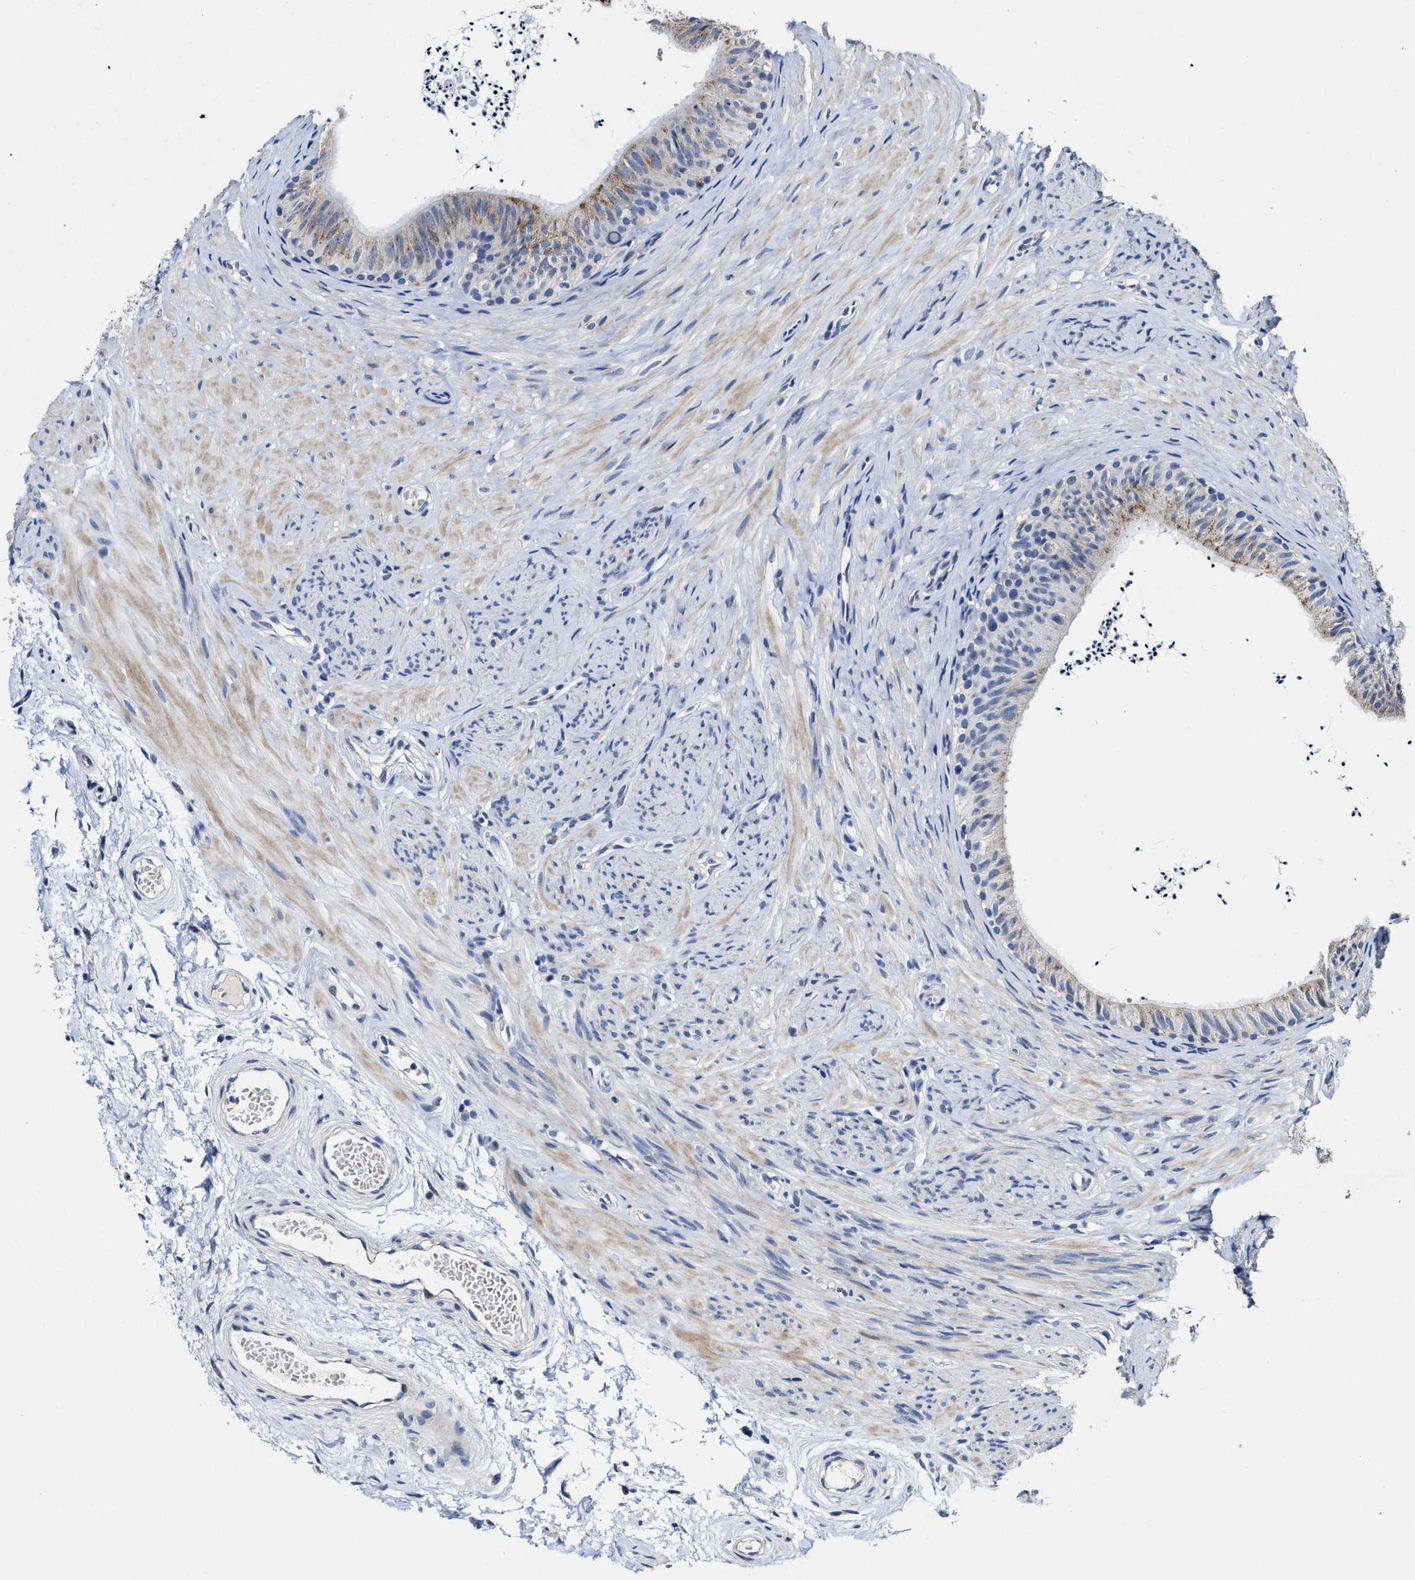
{"staining": {"intensity": "weak", "quantity": "<25%", "location": "cytoplasmic/membranous"}, "tissue": "epididymis", "cell_type": "Glandular cells", "image_type": "normal", "snomed": [{"axis": "morphology", "description": "Normal tissue, NOS"}, {"axis": "topography", "description": "Epididymis"}], "caption": "There is no significant positivity in glandular cells of epididymis. (Stains: DAB immunohistochemistry with hematoxylin counter stain, Microscopy: brightfield microscopy at high magnification).", "gene": "ZFAT", "patient": {"sex": "male", "age": 56}}